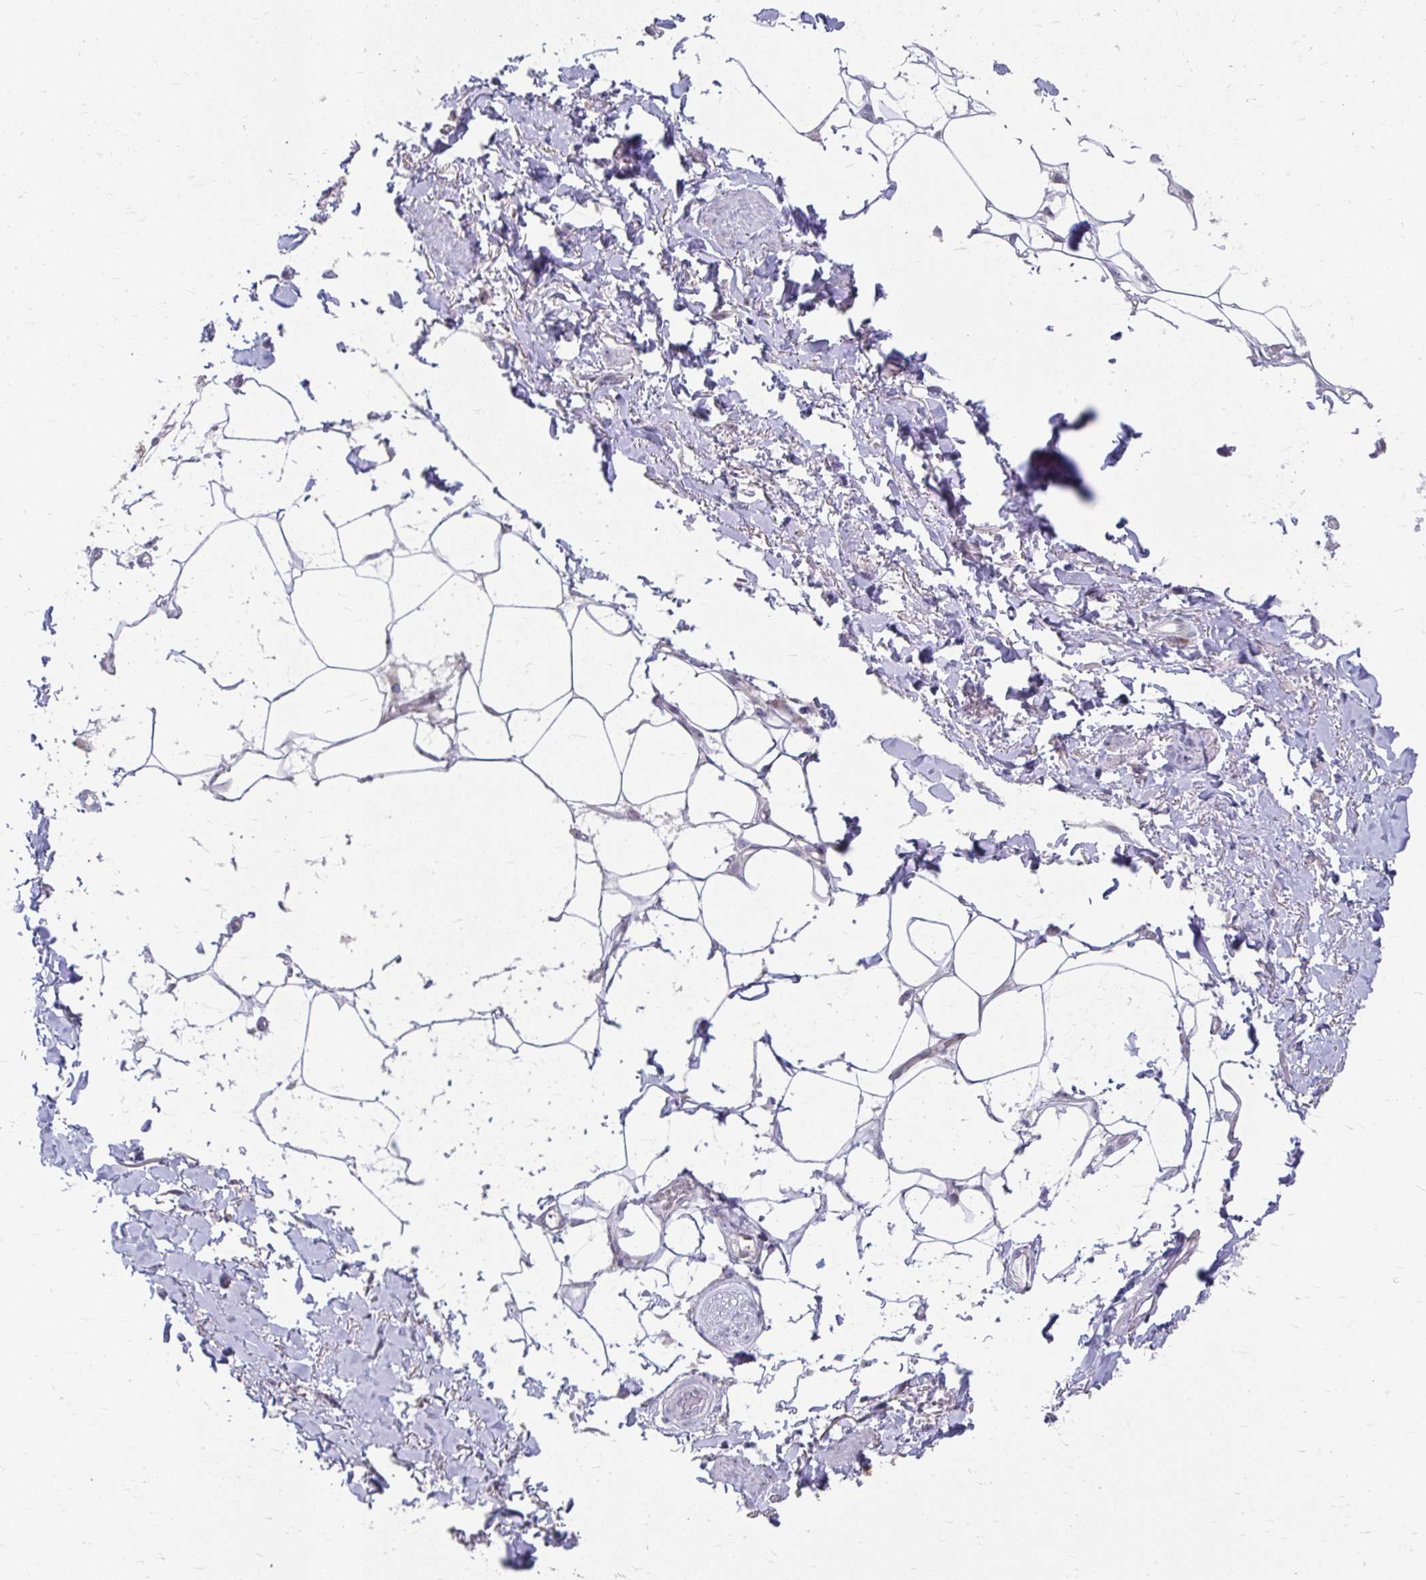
{"staining": {"intensity": "negative", "quantity": "none", "location": "none"}, "tissue": "adipose tissue", "cell_type": "Adipocytes", "image_type": "normal", "snomed": [{"axis": "morphology", "description": "Normal tissue, NOS"}, {"axis": "topography", "description": "Vagina"}, {"axis": "topography", "description": "Peripheral nerve tissue"}], "caption": "Unremarkable adipose tissue was stained to show a protein in brown. There is no significant expression in adipocytes.", "gene": "MUS81", "patient": {"sex": "female", "age": 71}}